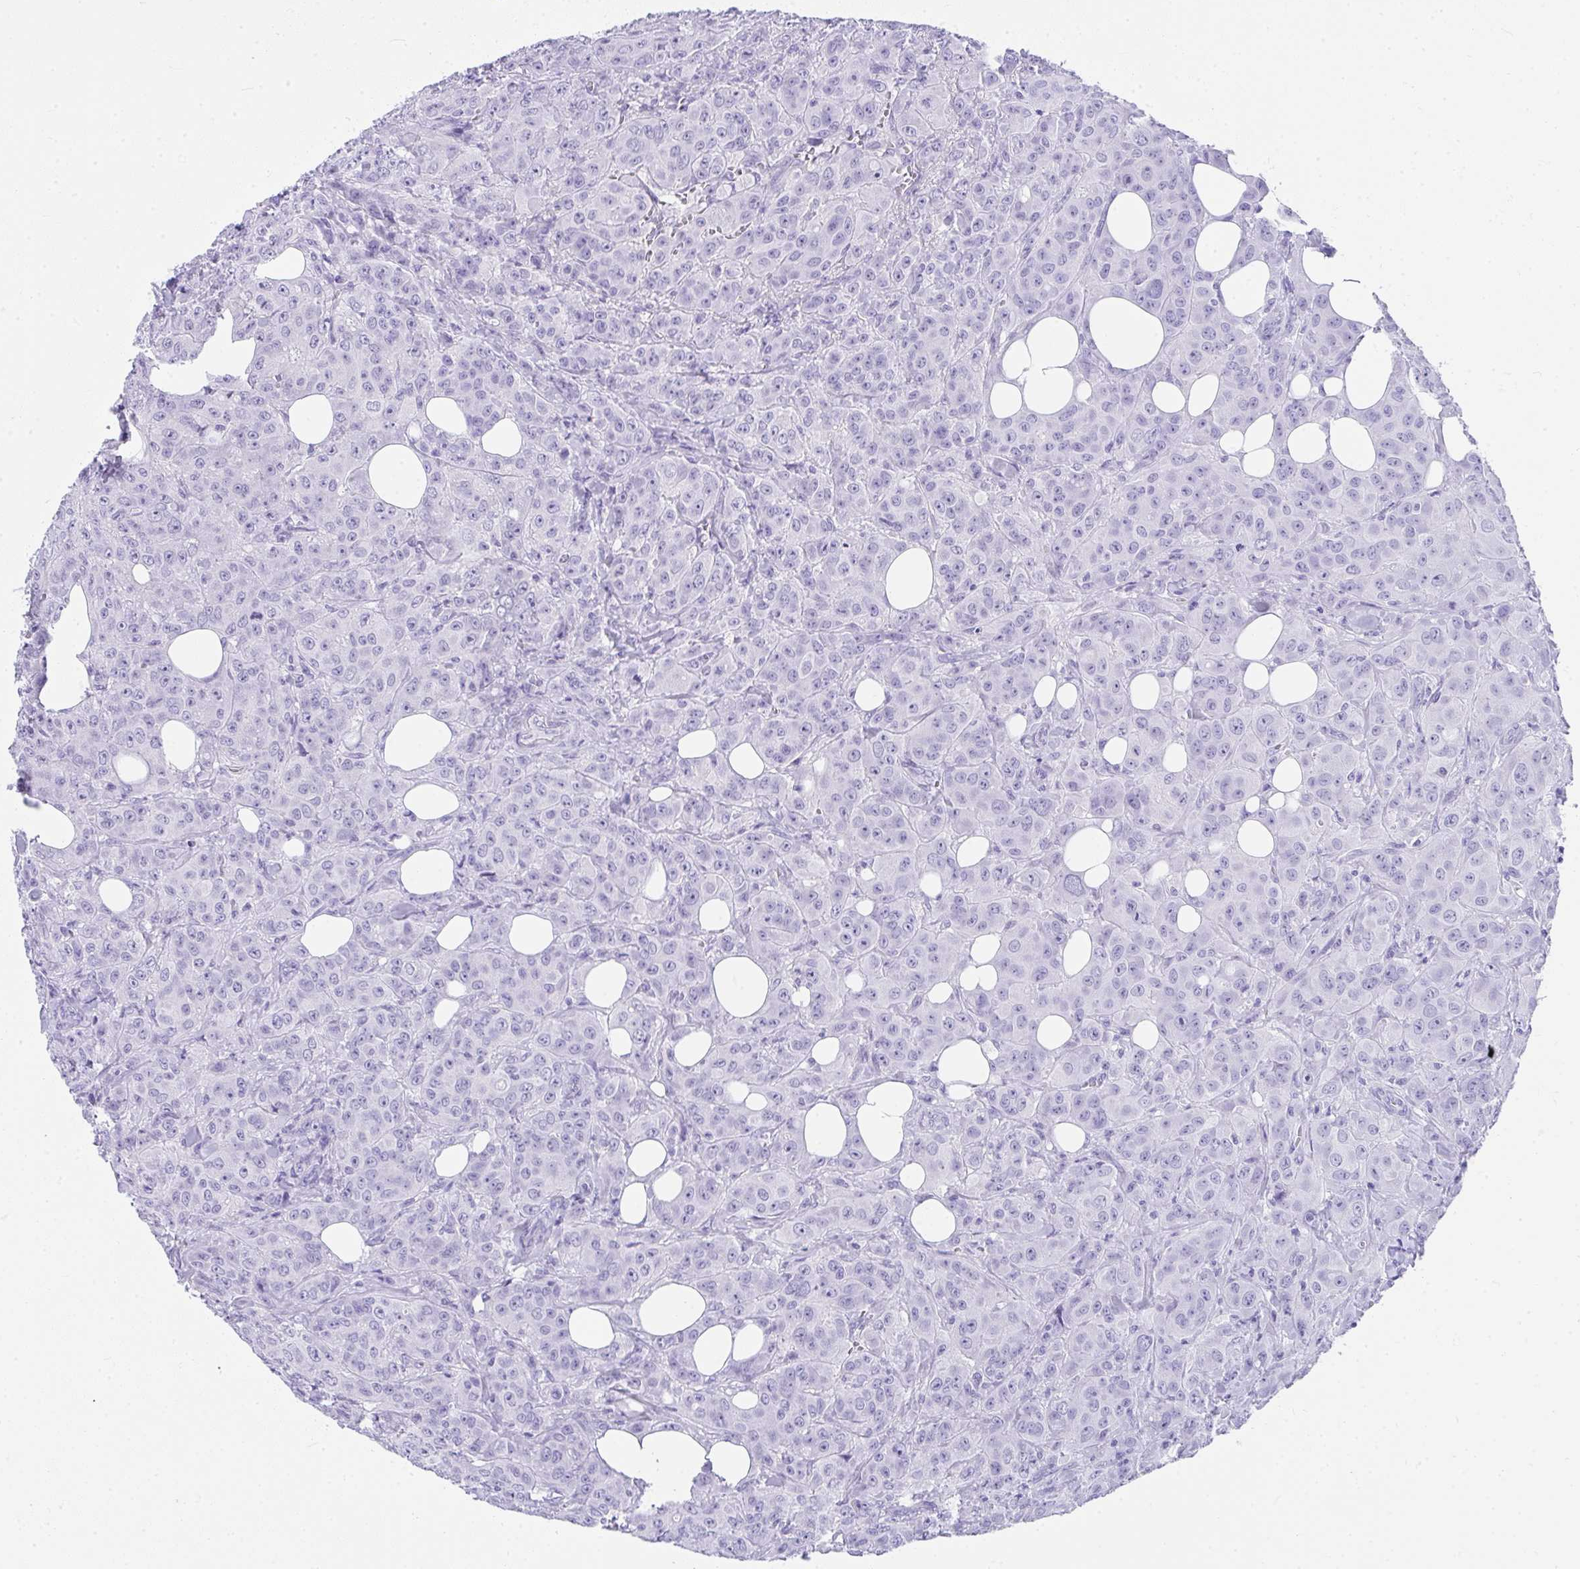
{"staining": {"intensity": "negative", "quantity": "none", "location": "none"}, "tissue": "breast cancer", "cell_type": "Tumor cells", "image_type": "cancer", "snomed": [{"axis": "morphology", "description": "Normal tissue, NOS"}, {"axis": "morphology", "description": "Duct carcinoma"}, {"axis": "topography", "description": "Breast"}], "caption": "DAB (3,3'-diaminobenzidine) immunohistochemical staining of human invasive ductal carcinoma (breast) shows no significant positivity in tumor cells.", "gene": "AVIL", "patient": {"sex": "female", "age": 43}}